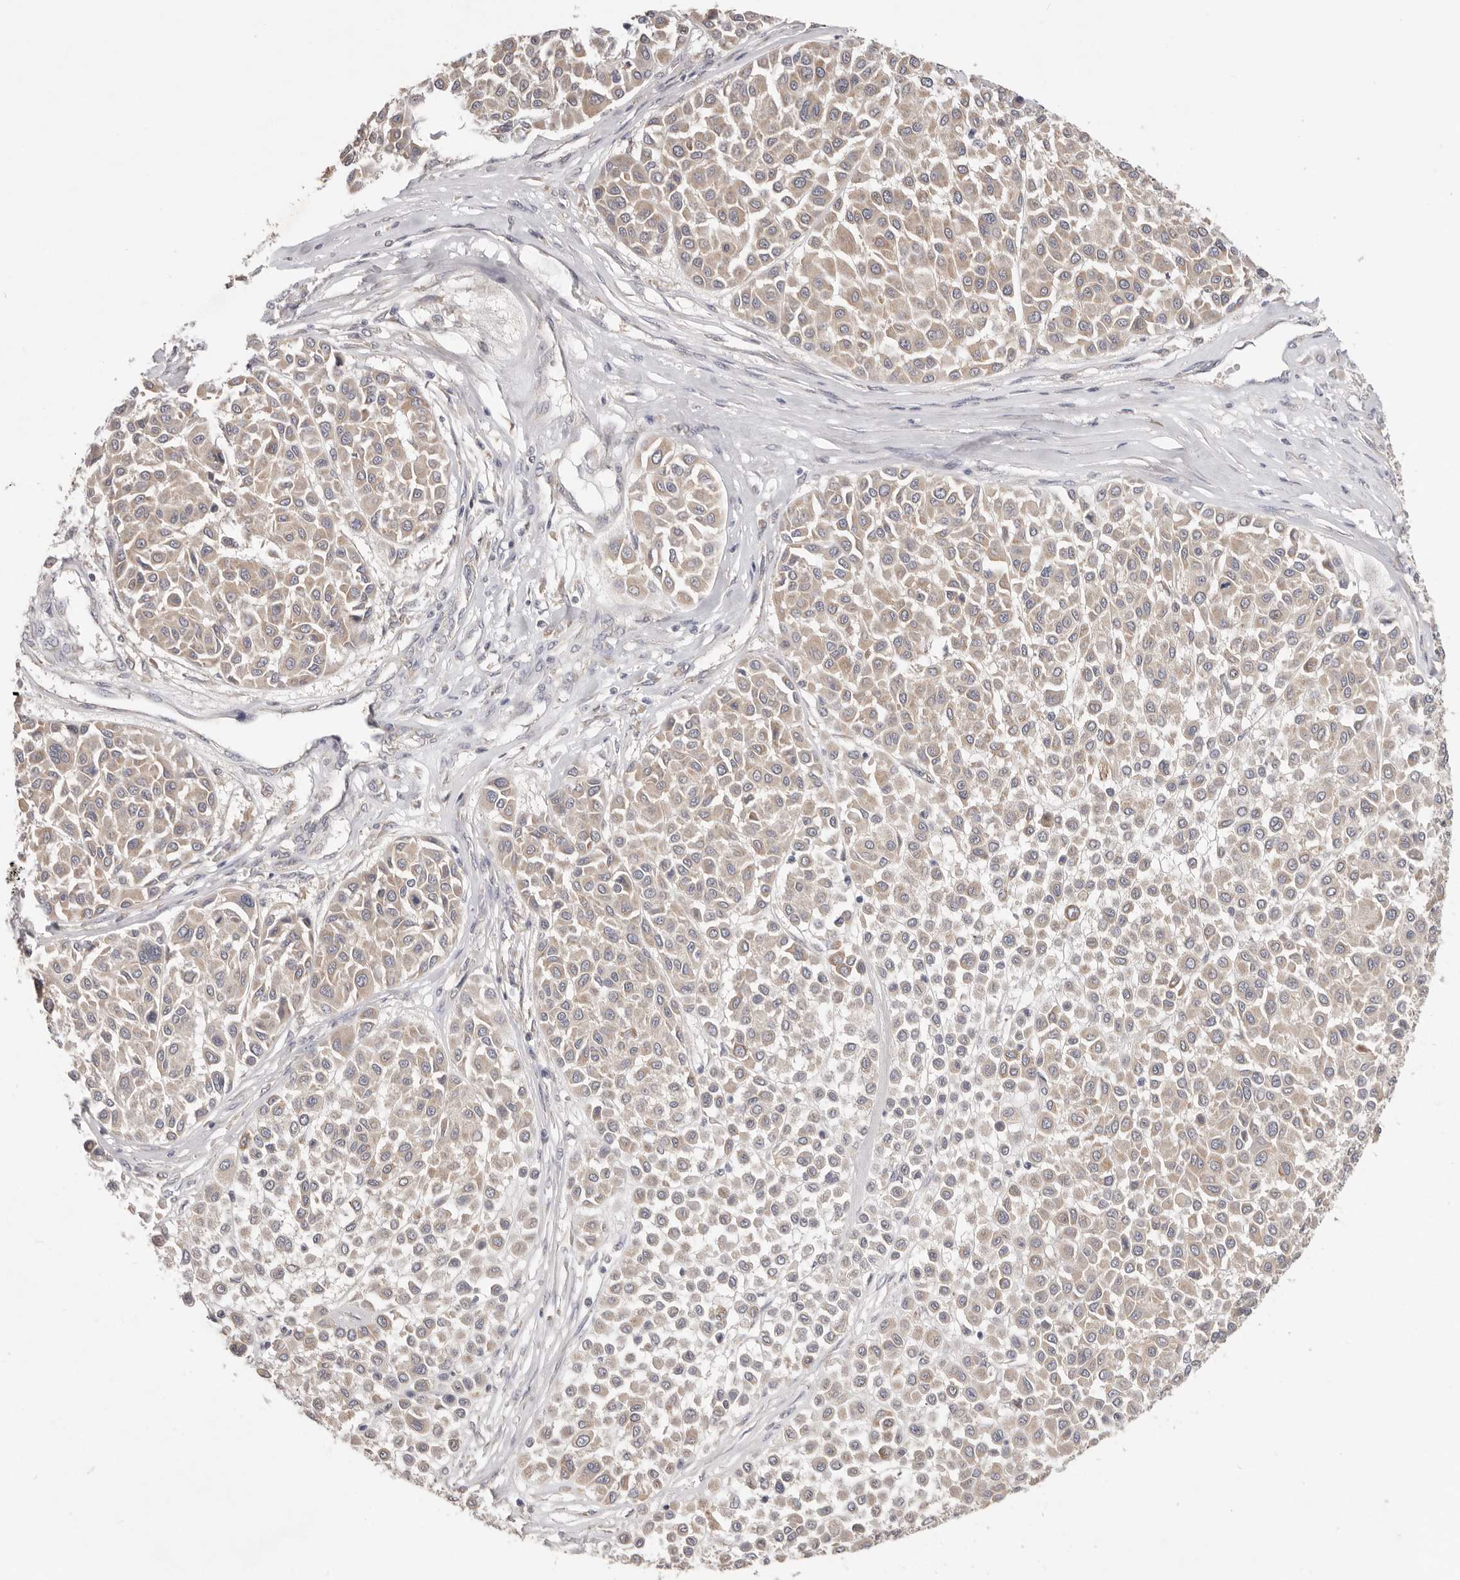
{"staining": {"intensity": "weak", "quantity": ">75%", "location": "cytoplasmic/membranous"}, "tissue": "melanoma", "cell_type": "Tumor cells", "image_type": "cancer", "snomed": [{"axis": "morphology", "description": "Malignant melanoma, Metastatic site"}, {"axis": "topography", "description": "Soft tissue"}], "caption": "Immunohistochemistry (IHC) staining of malignant melanoma (metastatic site), which demonstrates low levels of weak cytoplasmic/membranous positivity in about >75% of tumor cells indicating weak cytoplasmic/membranous protein positivity. The staining was performed using DAB (3,3'-diaminobenzidine) (brown) for protein detection and nuclei were counterstained in hematoxylin (blue).", "gene": "WDR77", "patient": {"sex": "male", "age": 41}}